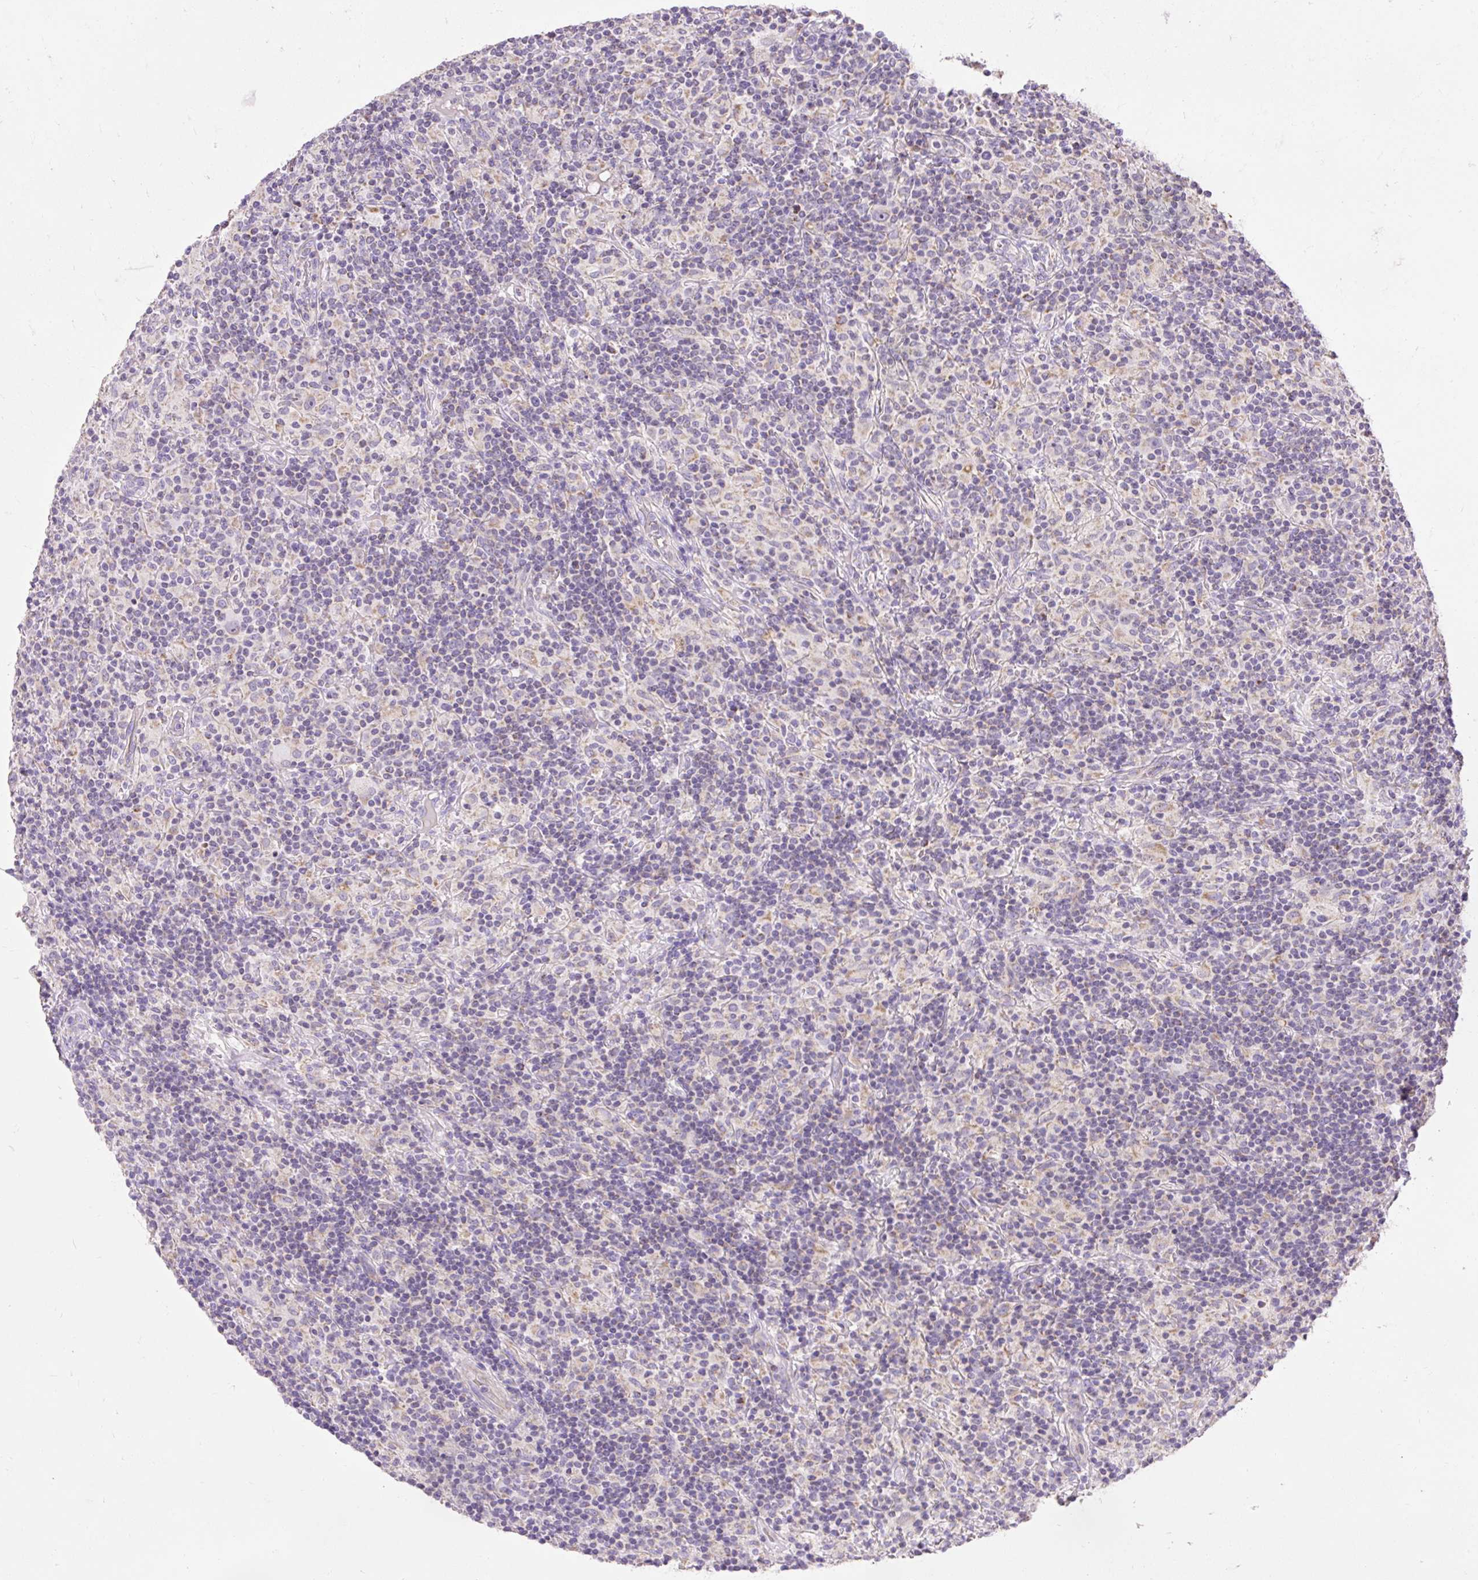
{"staining": {"intensity": "negative", "quantity": "none", "location": "none"}, "tissue": "lymphoma", "cell_type": "Tumor cells", "image_type": "cancer", "snomed": [{"axis": "morphology", "description": "Hodgkin's disease, NOS"}, {"axis": "topography", "description": "Lymph node"}], "caption": "The IHC micrograph has no significant staining in tumor cells of lymphoma tissue.", "gene": "PMAIP1", "patient": {"sex": "male", "age": 70}}